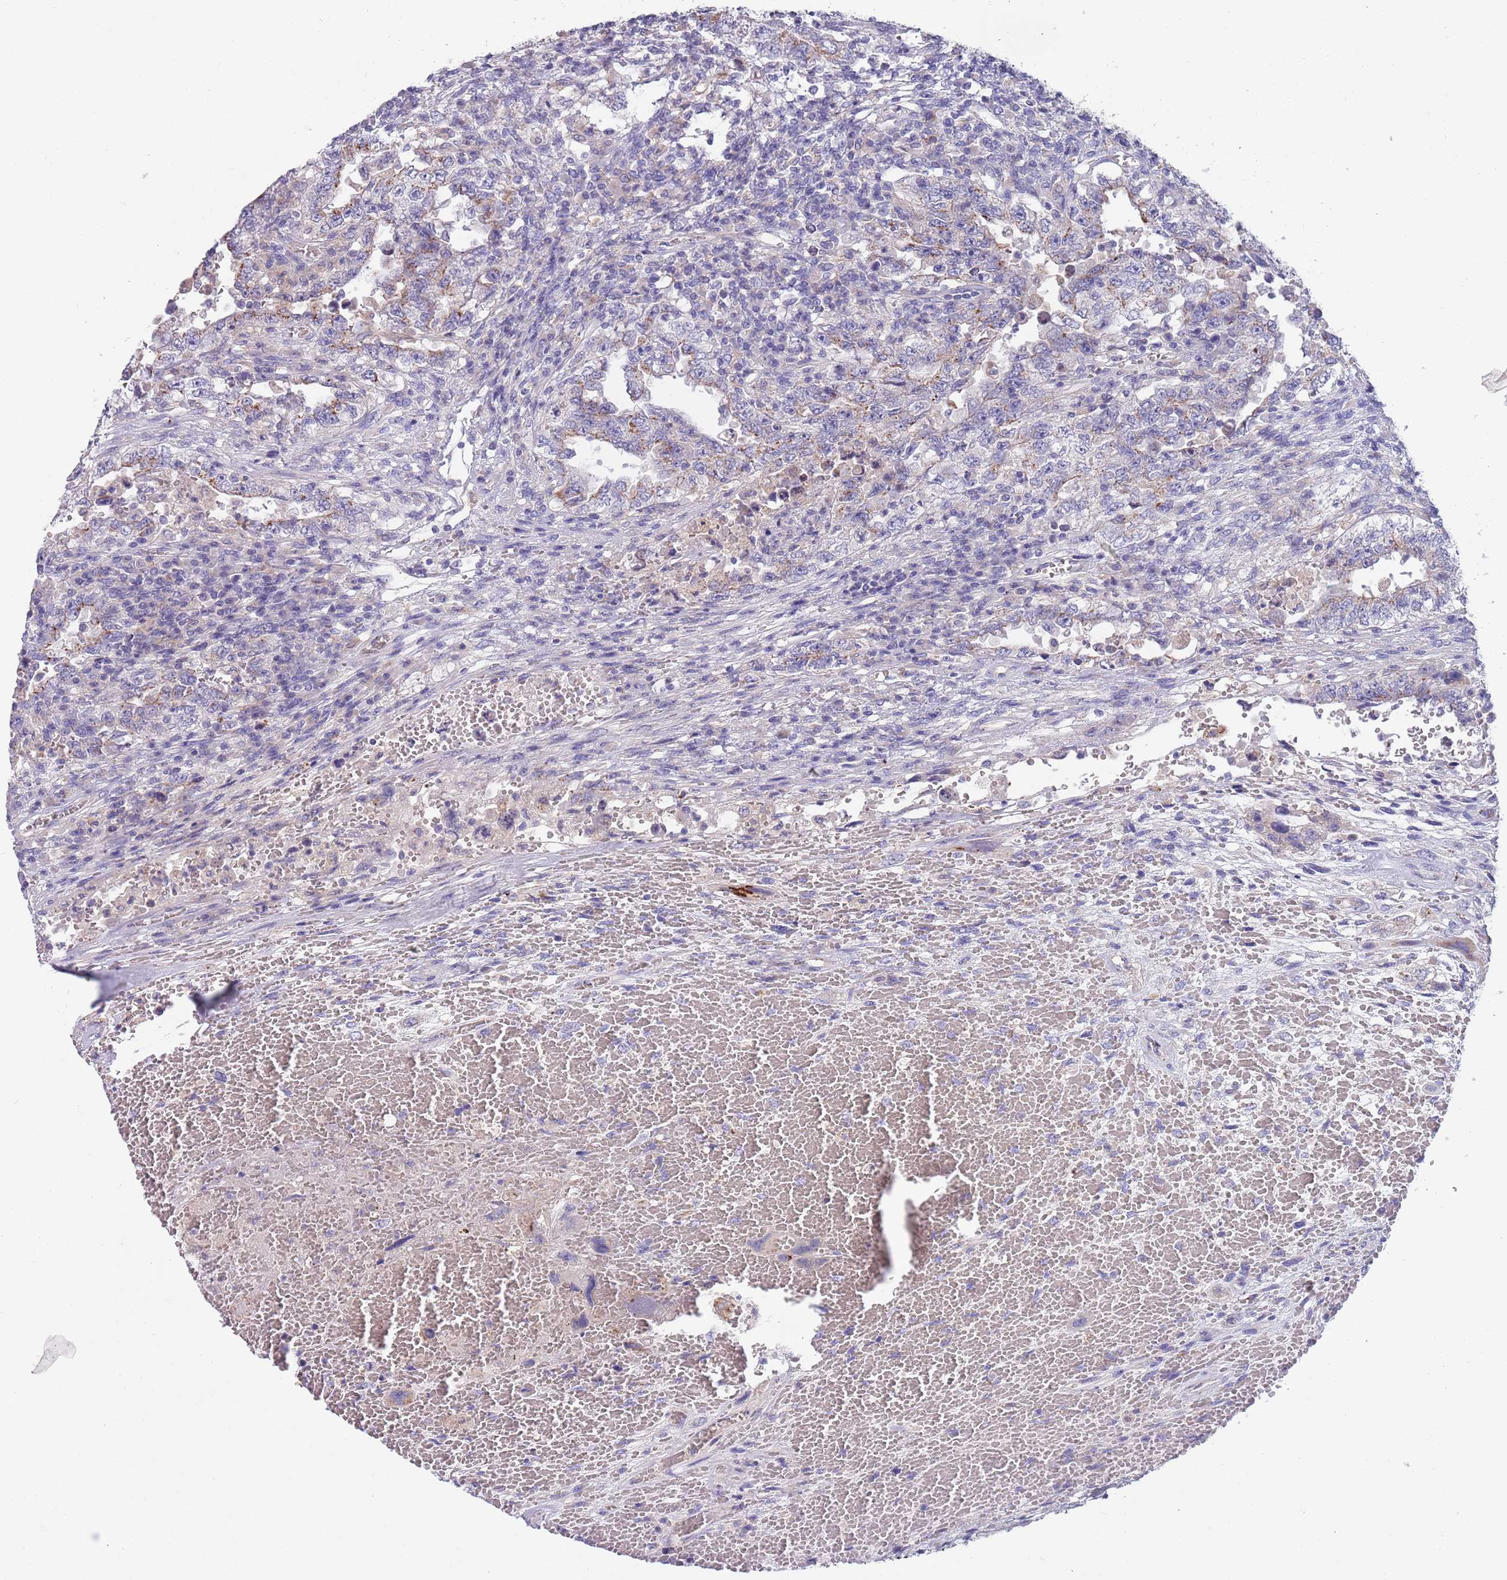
{"staining": {"intensity": "weak", "quantity": "<25%", "location": "cytoplasmic/membranous"}, "tissue": "testis cancer", "cell_type": "Tumor cells", "image_type": "cancer", "snomed": [{"axis": "morphology", "description": "Carcinoma, Embryonal, NOS"}, {"axis": "topography", "description": "Testis"}], "caption": "A photomicrograph of testis cancer (embryonal carcinoma) stained for a protein reveals no brown staining in tumor cells.", "gene": "MAN1C1", "patient": {"sex": "male", "age": 26}}